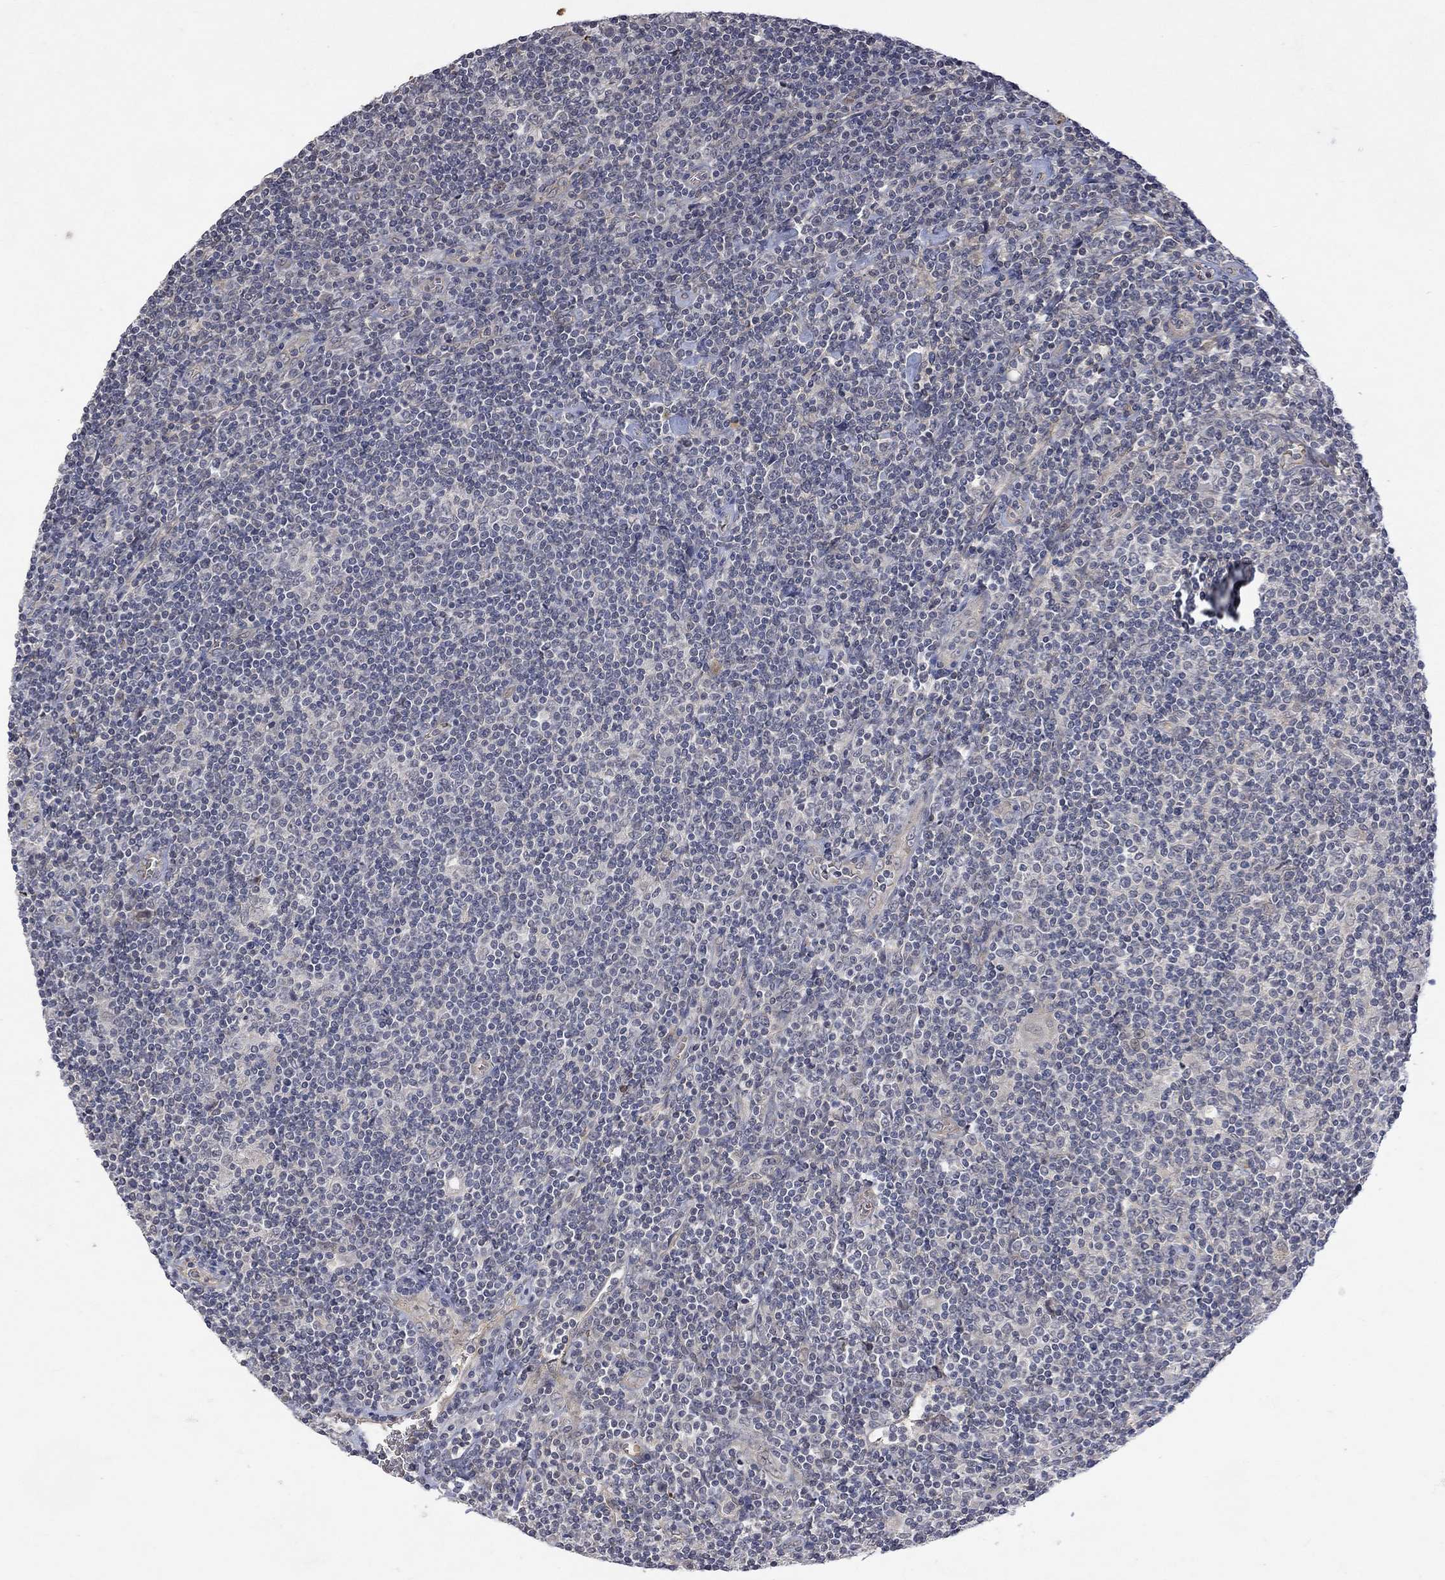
{"staining": {"intensity": "negative", "quantity": "none", "location": "none"}, "tissue": "lymphoma", "cell_type": "Tumor cells", "image_type": "cancer", "snomed": [{"axis": "morphology", "description": "Hodgkin's disease, NOS"}, {"axis": "topography", "description": "Lymph node"}], "caption": "Immunohistochemical staining of lymphoma shows no significant expression in tumor cells.", "gene": "GRIN2D", "patient": {"sex": "male", "age": 40}}